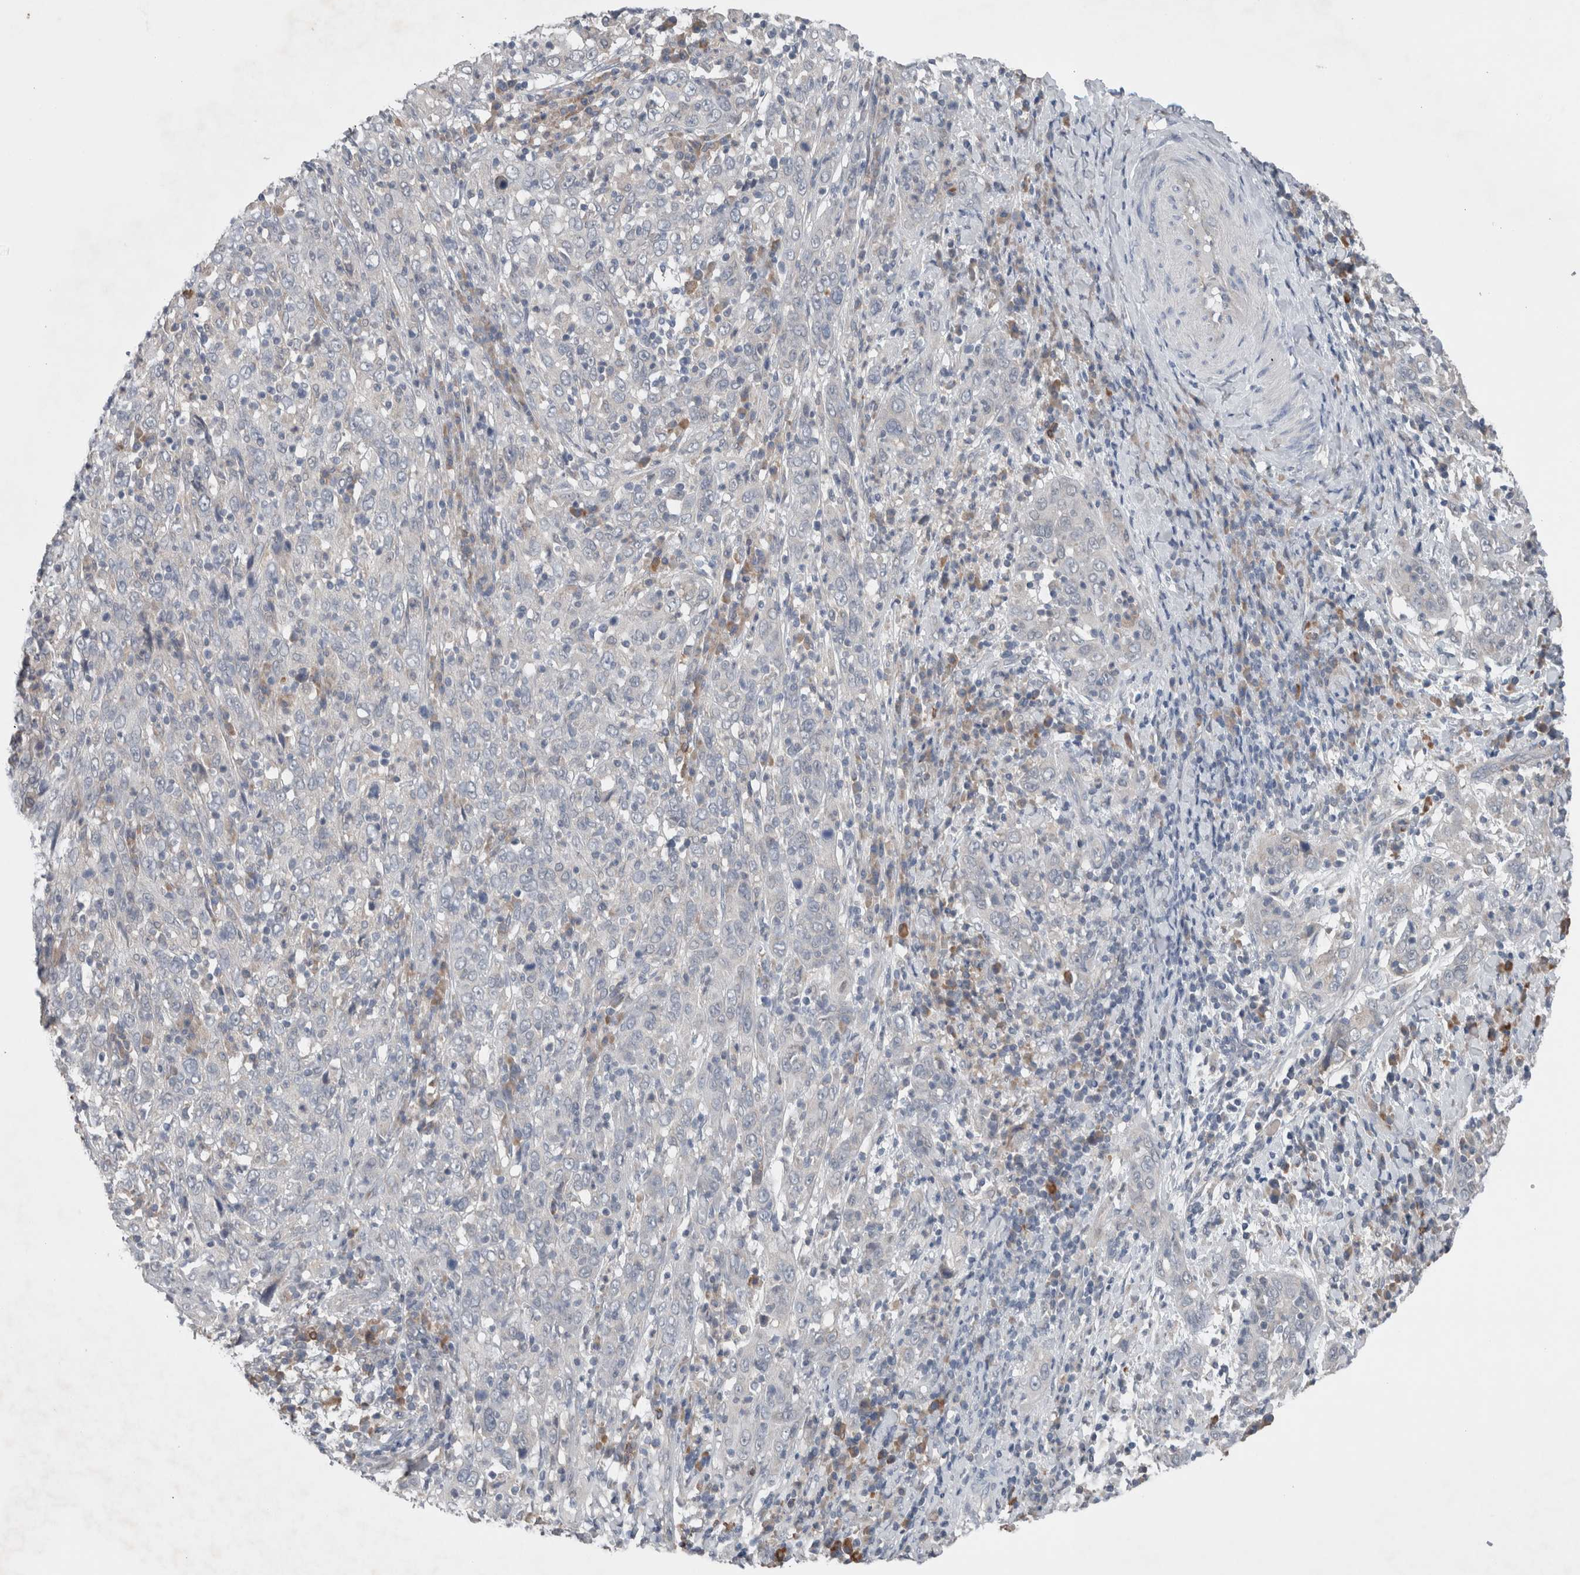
{"staining": {"intensity": "negative", "quantity": "none", "location": "none"}, "tissue": "cervical cancer", "cell_type": "Tumor cells", "image_type": "cancer", "snomed": [{"axis": "morphology", "description": "Squamous cell carcinoma, NOS"}, {"axis": "topography", "description": "Cervix"}], "caption": "DAB immunohistochemical staining of human cervical squamous cell carcinoma demonstrates no significant staining in tumor cells.", "gene": "CRNN", "patient": {"sex": "female", "age": 46}}